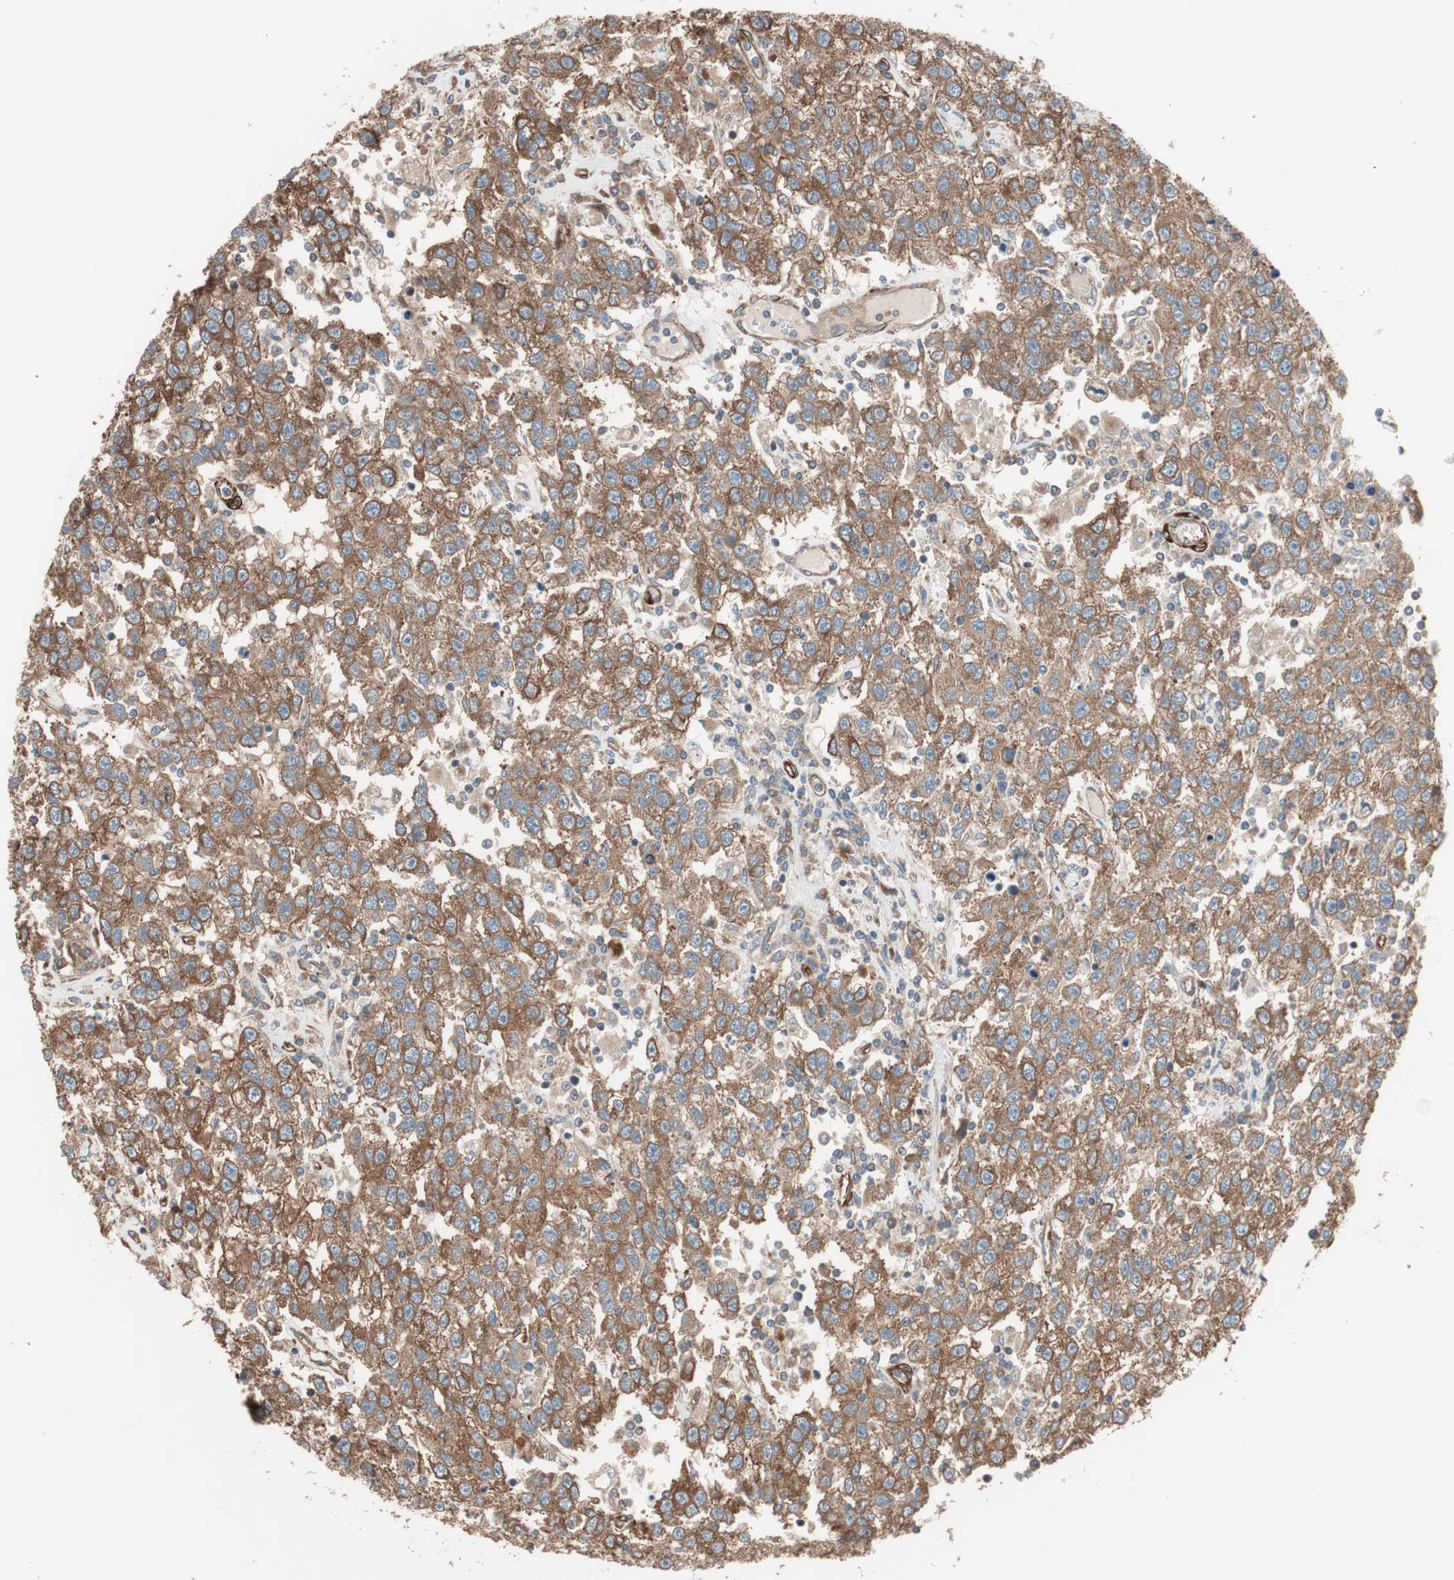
{"staining": {"intensity": "moderate", "quantity": ">75%", "location": "cytoplasmic/membranous"}, "tissue": "testis cancer", "cell_type": "Tumor cells", "image_type": "cancer", "snomed": [{"axis": "morphology", "description": "Seminoma, NOS"}, {"axis": "topography", "description": "Testis"}], "caption": "Testis cancer (seminoma) was stained to show a protein in brown. There is medium levels of moderate cytoplasmic/membranous expression in about >75% of tumor cells. (Stains: DAB (3,3'-diaminobenzidine) in brown, nuclei in blue, Microscopy: brightfield microscopy at high magnification).", "gene": "GPSM2", "patient": {"sex": "male", "age": 41}}